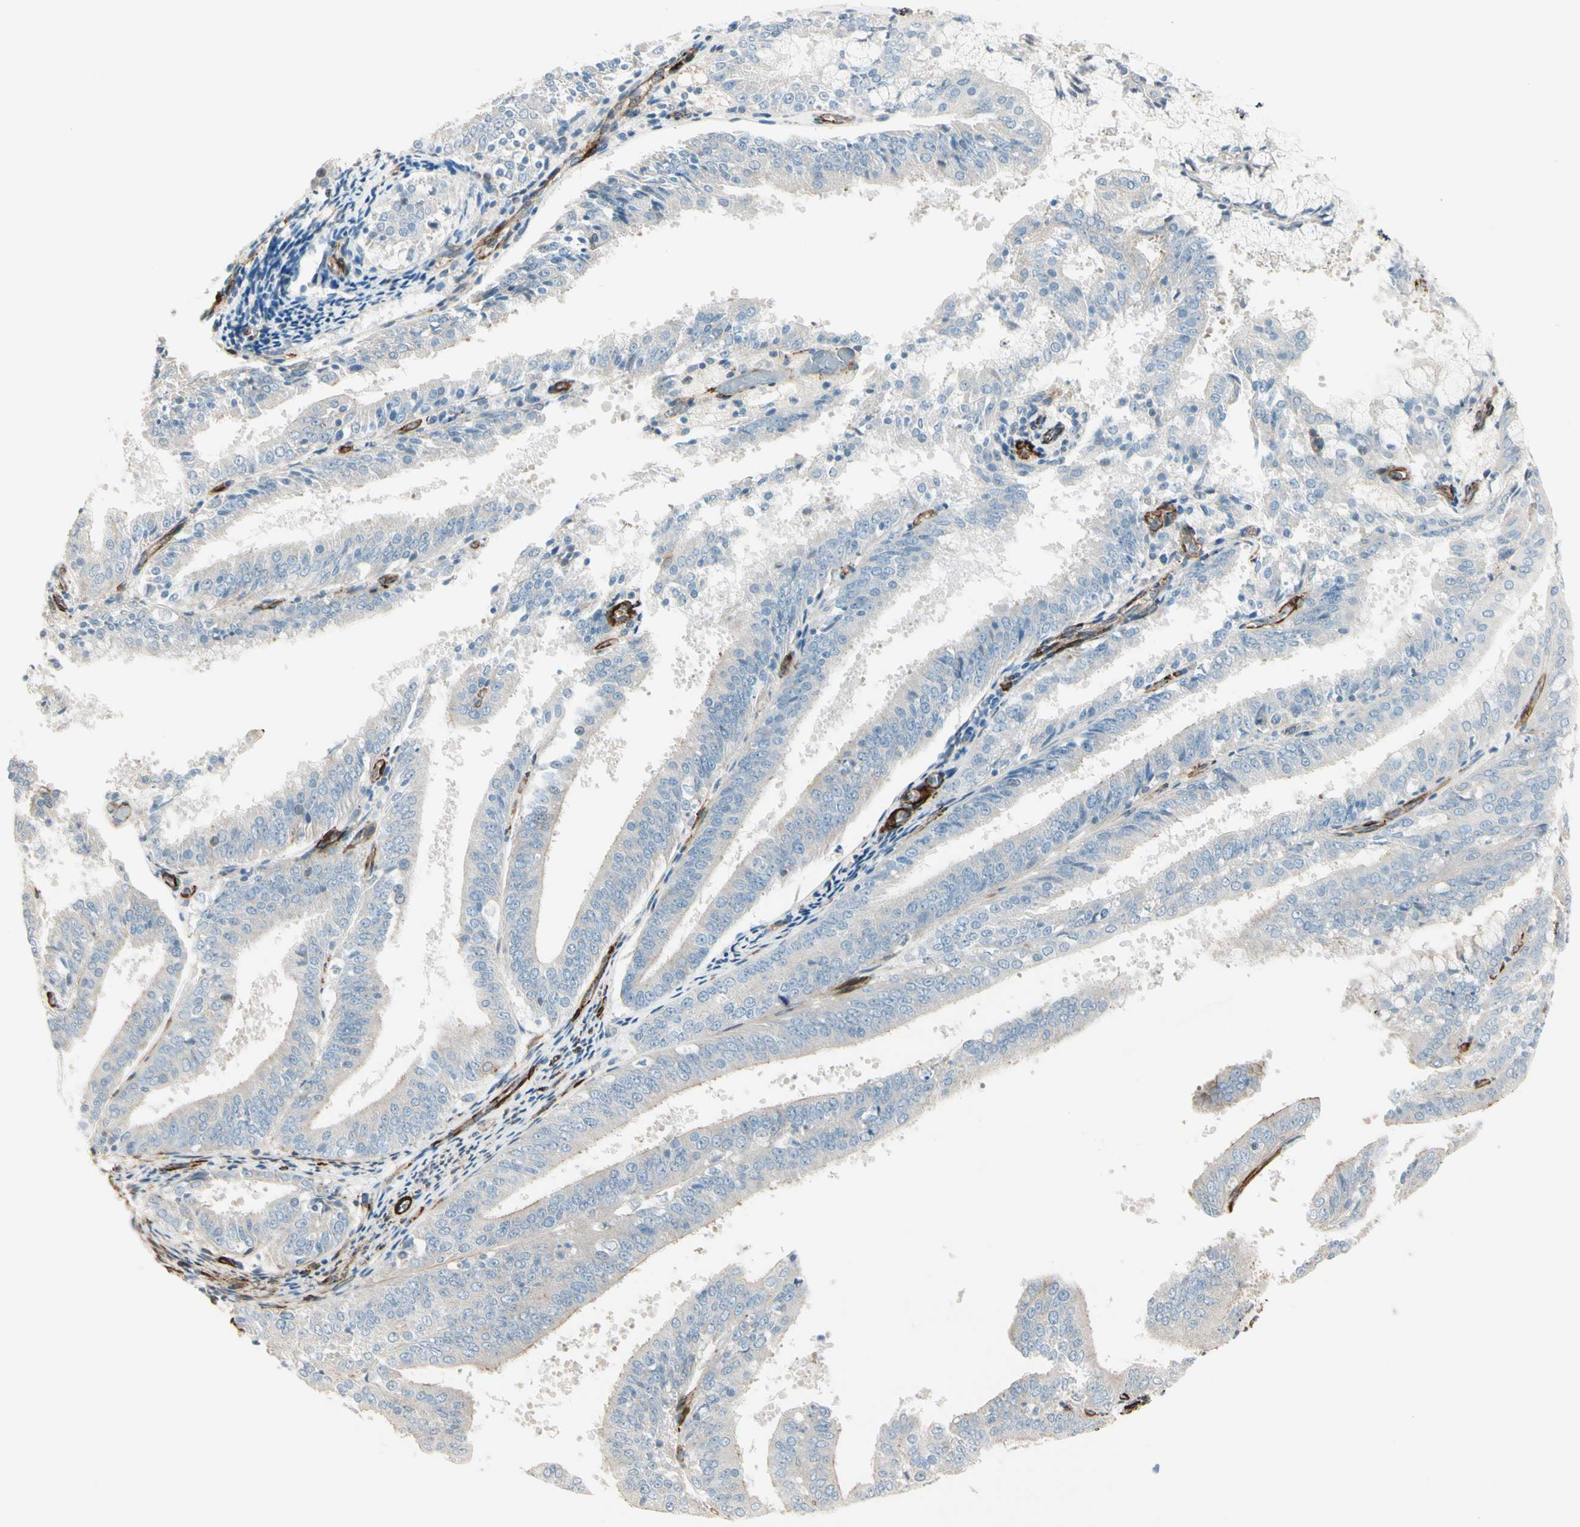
{"staining": {"intensity": "negative", "quantity": "none", "location": "none"}, "tissue": "endometrial cancer", "cell_type": "Tumor cells", "image_type": "cancer", "snomed": [{"axis": "morphology", "description": "Adenocarcinoma, NOS"}, {"axis": "topography", "description": "Endometrium"}], "caption": "A histopathology image of endometrial cancer stained for a protein reveals no brown staining in tumor cells.", "gene": "CALD1", "patient": {"sex": "female", "age": 63}}